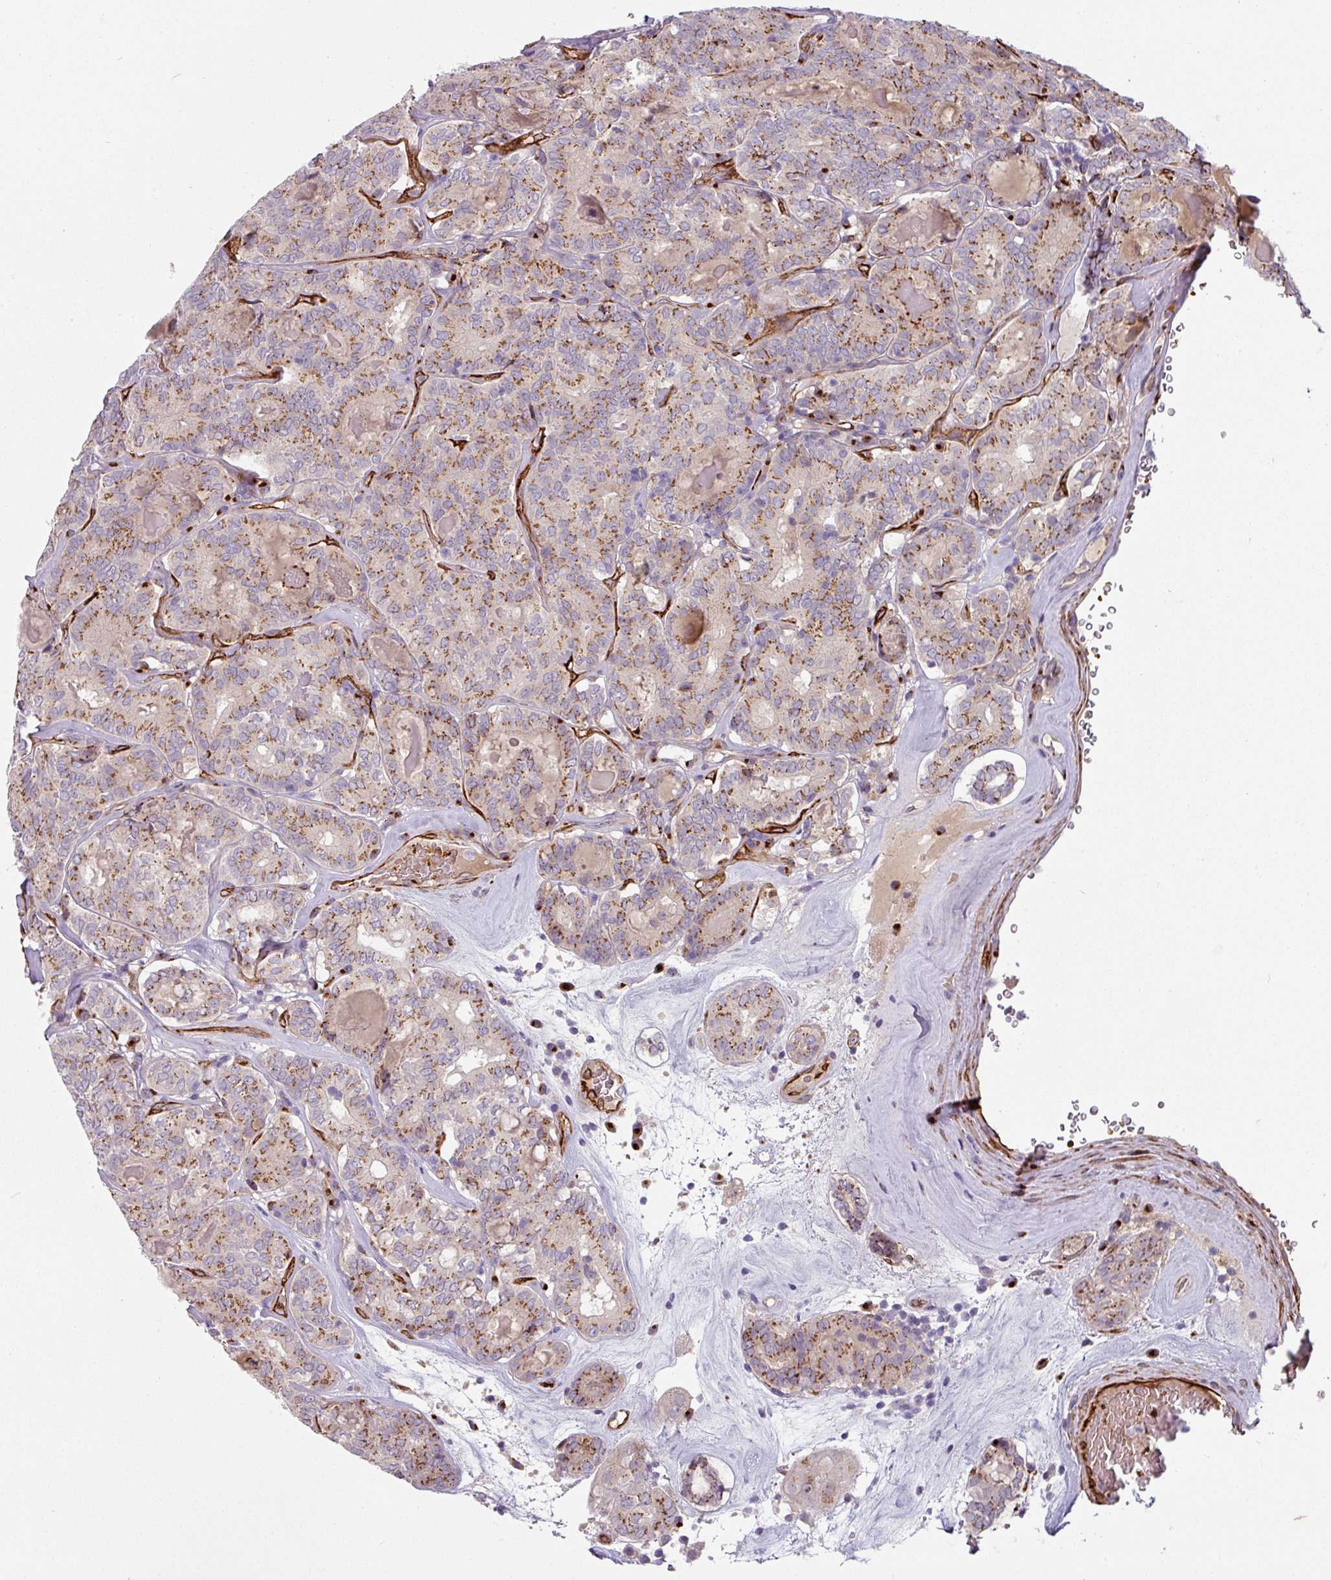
{"staining": {"intensity": "strong", "quantity": ">75%", "location": "cytoplasmic/membranous"}, "tissue": "thyroid cancer", "cell_type": "Tumor cells", "image_type": "cancer", "snomed": [{"axis": "morphology", "description": "Papillary adenocarcinoma, NOS"}, {"axis": "topography", "description": "Thyroid gland"}], "caption": "This image demonstrates immunohistochemistry (IHC) staining of thyroid papillary adenocarcinoma, with high strong cytoplasmic/membranous positivity in approximately >75% of tumor cells.", "gene": "PRODH2", "patient": {"sex": "female", "age": 72}}